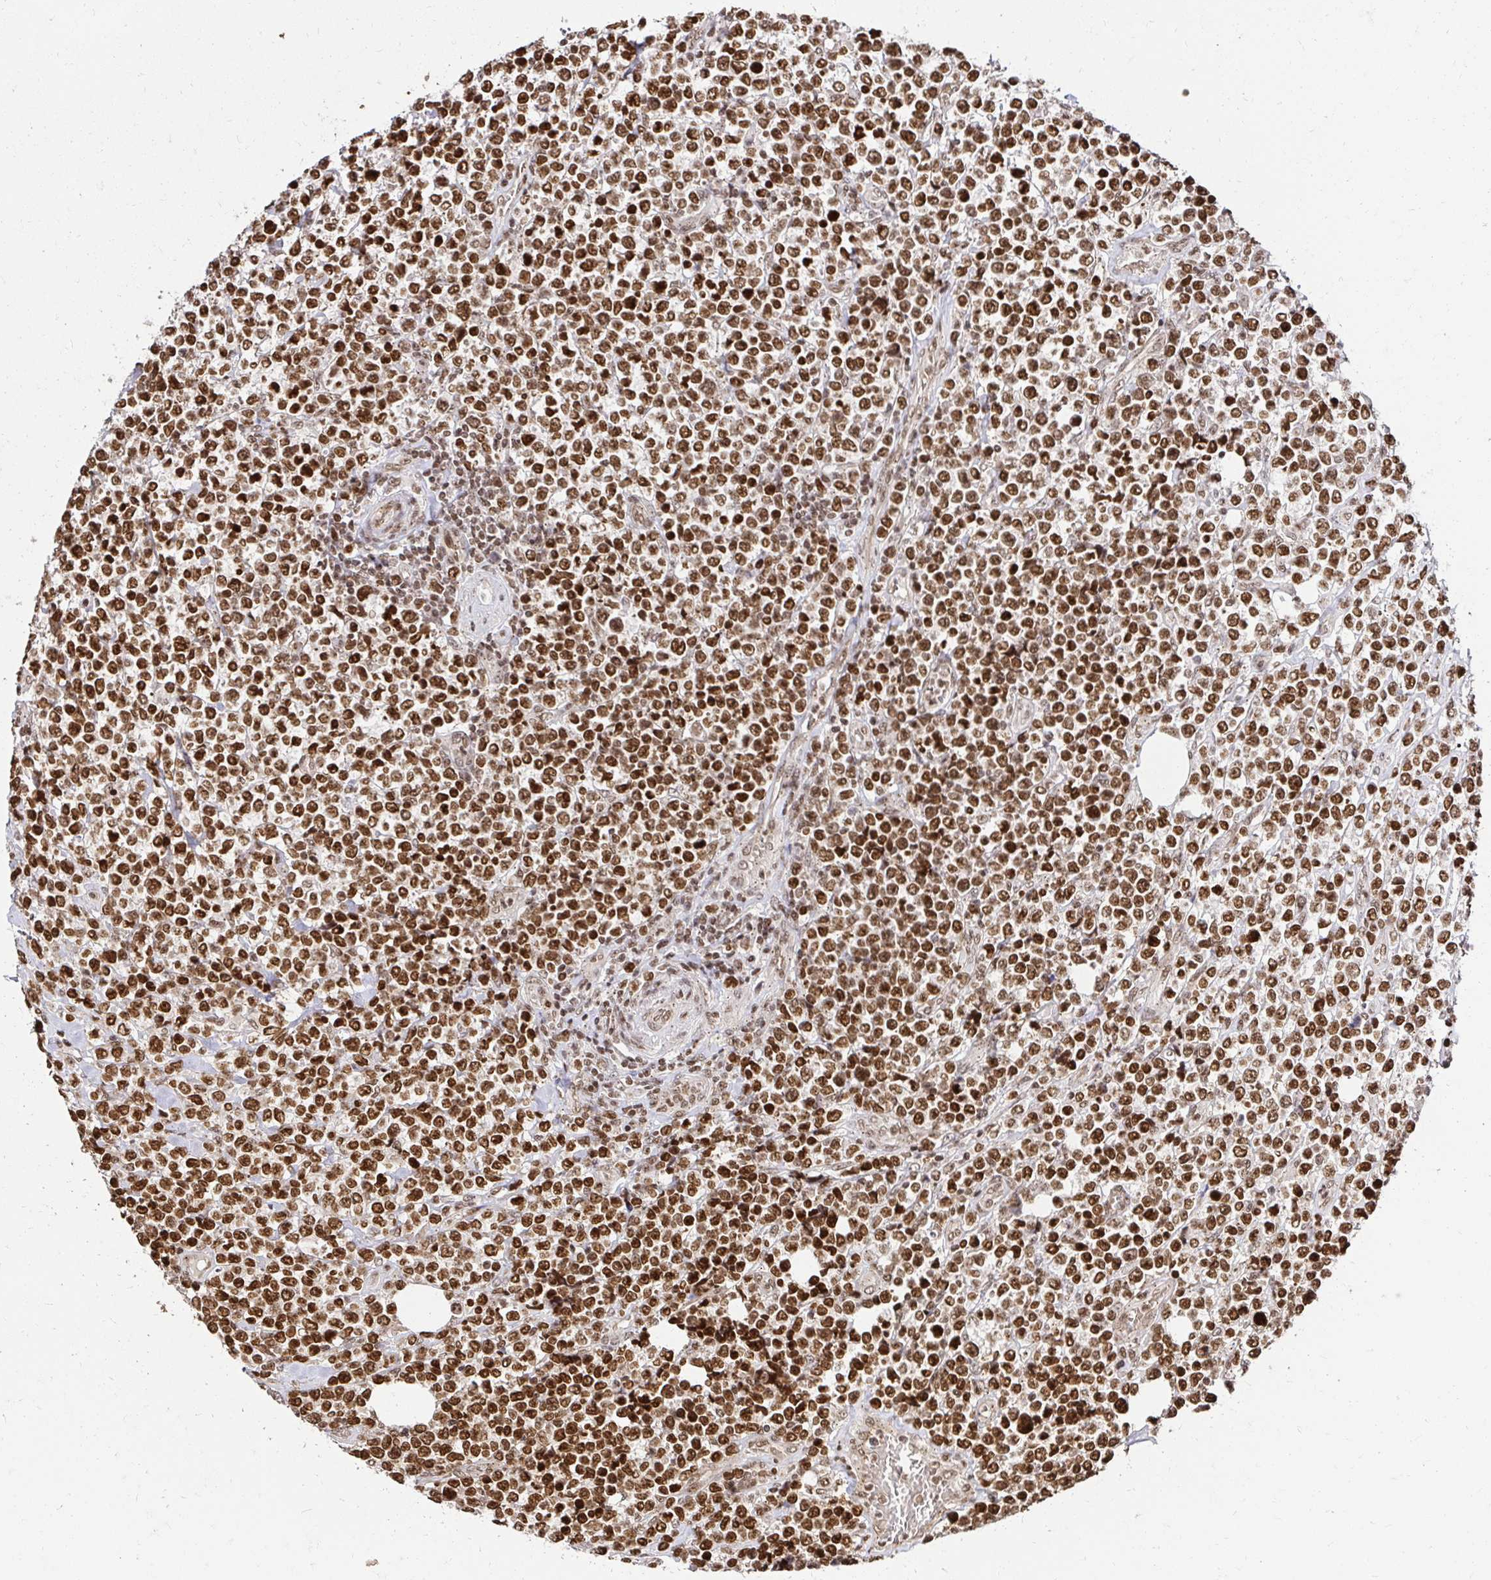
{"staining": {"intensity": "strong", "quantity": ">75%", "location": "nuclear"}, "tissue": "lymphoma", "cell_type": "Tumor cells", "image_type": "cancer", "snomed": [{"axis": "morphology", "description": "Malignant lymphoma, non-Hodgkin's type, High grade"}, {"axis": "topography", "description": "Soft tissue"}], "caption": "This is an image of immunohistochemistry staining of lymphoma, which shows strong expression in the nuclear of tumor cells.", "gene": "GLYR1", "patient": {"sex": "female", "age": 56}}